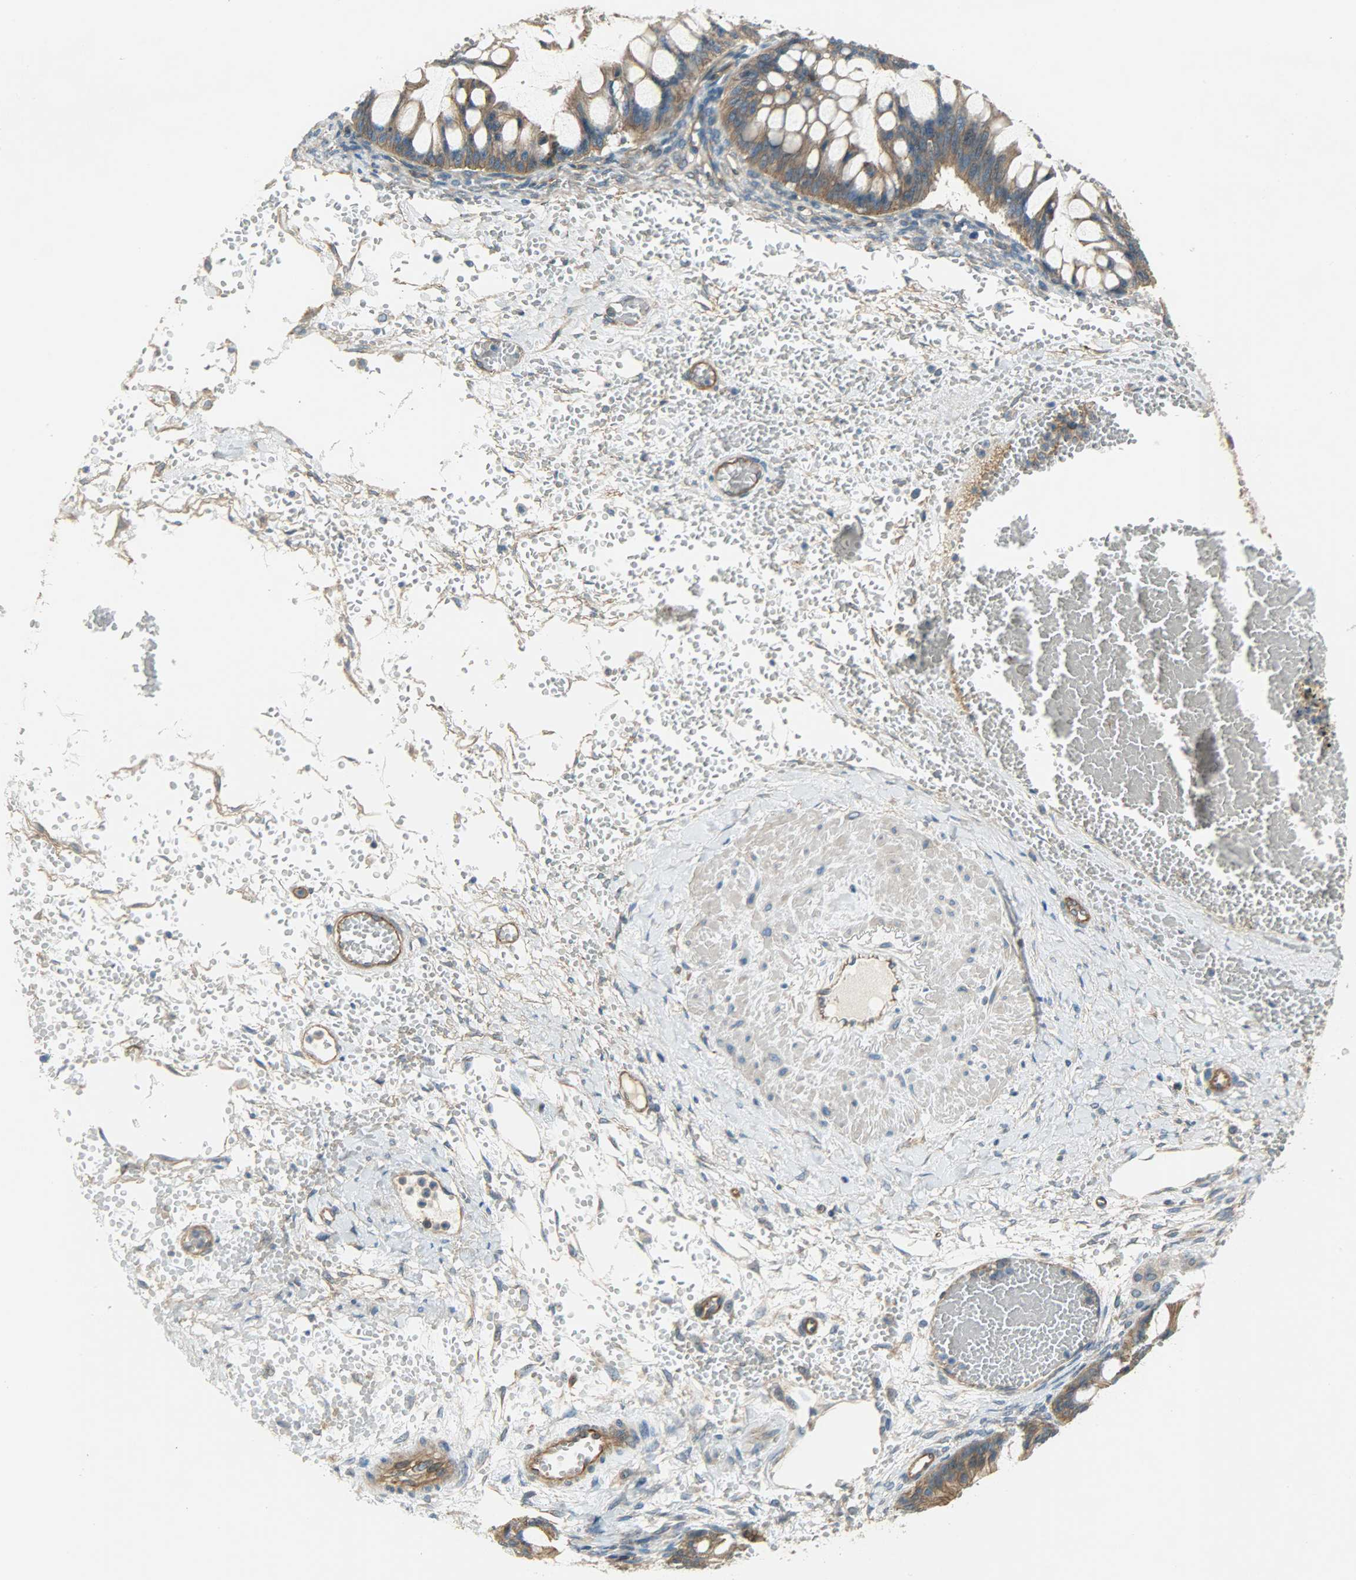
{"staining": {"intensity": "moderate", "quantity": ">75%", "location": "cytoplasmic/membranous"}, "tissue": "ovarian cancer", "cell_type": "Tumor cells", "image_type": "cancer", "snomed": [{"axis": "morphology", "description": "Cystadenocarcinoma, mucinous, NOS"}, {"axis": "topography", "description": "Ovary"}], "caption": "High-power microscopy captured an immunohistochemistry photomicrograph of mucinous cystadenocarcinoma (ovarian), revealing moderate cytoplasmic/membranous positivity in about >75% of tumor cells. The staining was performed using DAB (3,3'-diaminobenzidine), with brown indicating positive protein expression. Nuclei are stained blue with hematoxylin.", "gene": "KIAA1217", "patient": {"sex": "female", "age": 73}}